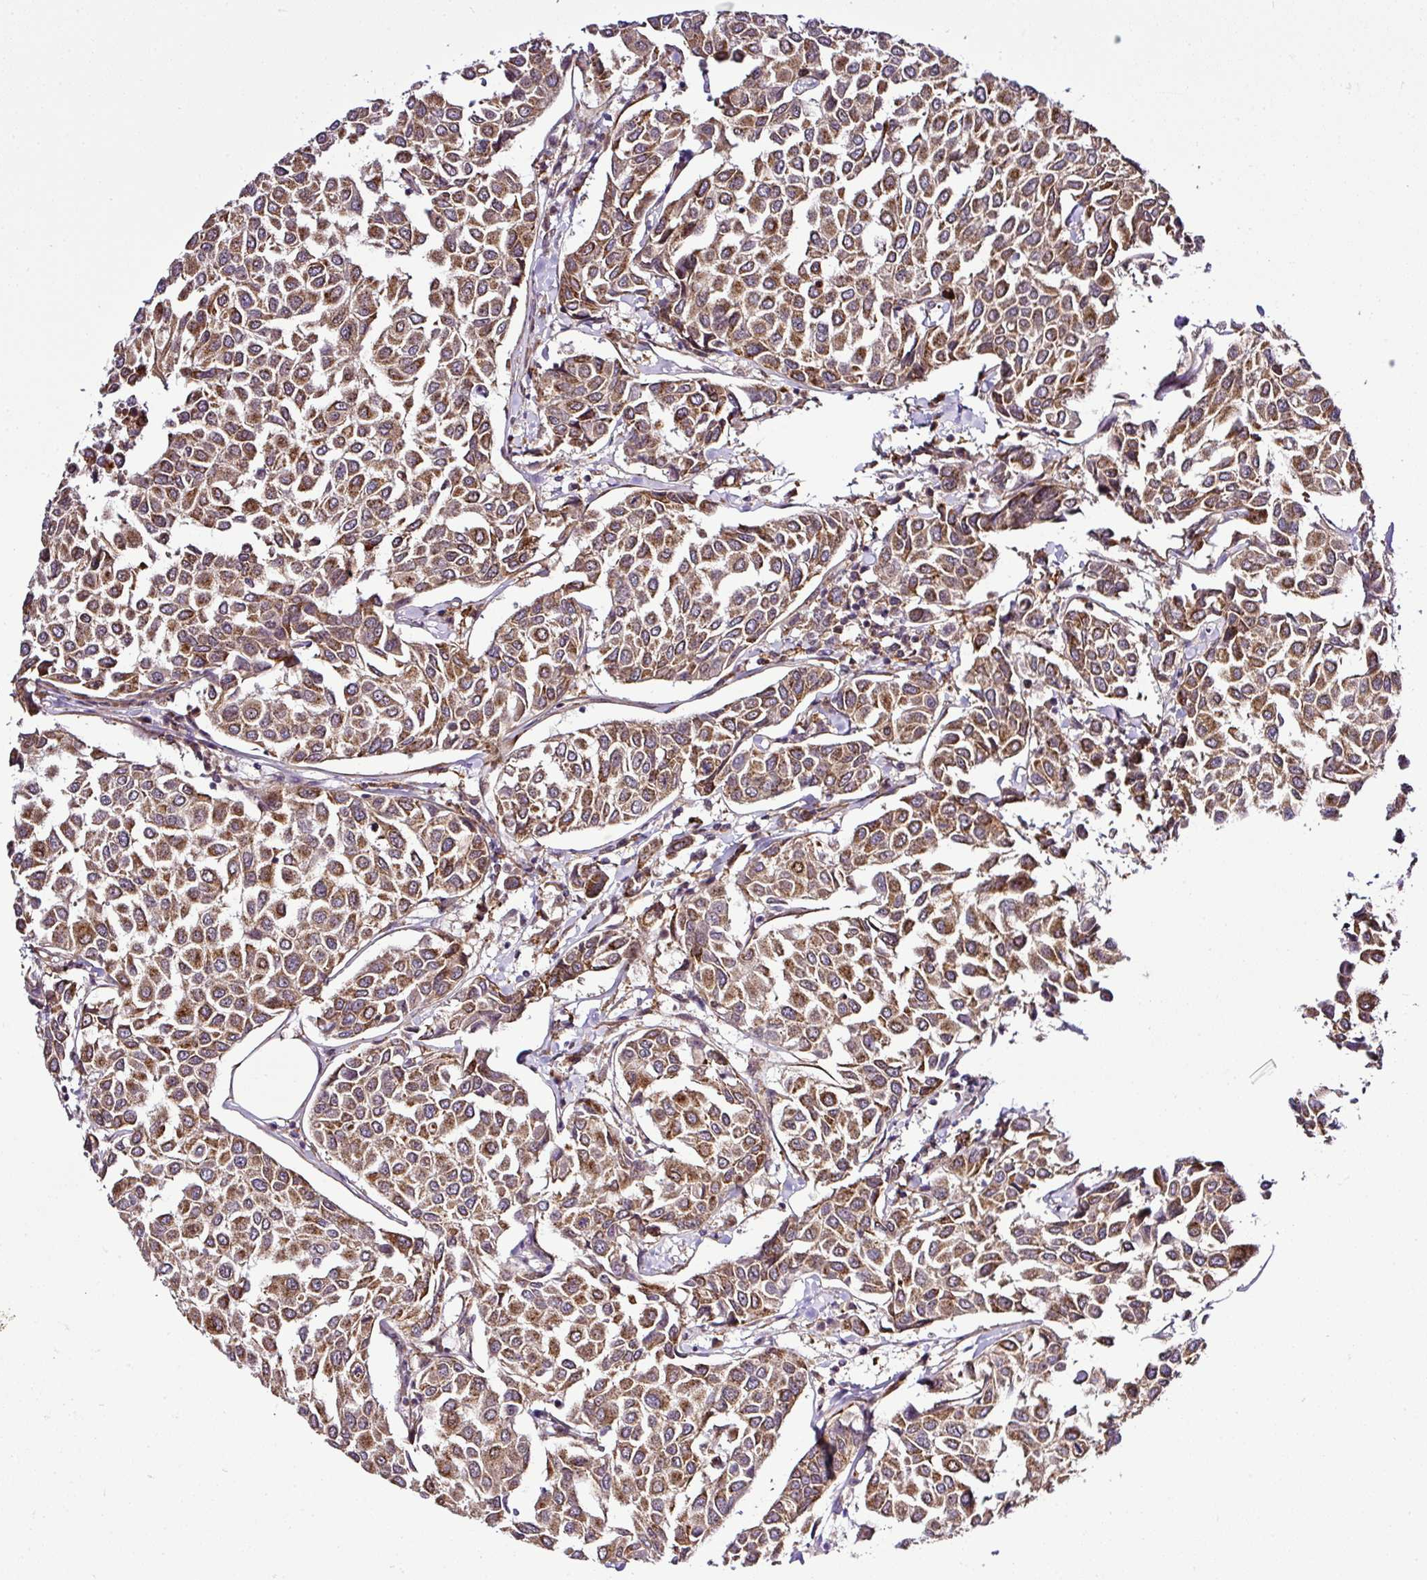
{"staining": {"intensity": "moderate", "quantity": ">75%", "location": "cytoplasmic/membranous"}, "tissue": "breast cancer", "cell_type": "Tumor cells", "image_type": "cancer", "snomed": [{"axis": "morphology", "description": "Duct carcinoma"}, {"axis": "topography", "description": "Breast"}], "caption": "High-magnification brightfield microscopy of intraductal carcinoma (breast) stained with DAB (brown) and counterstained with hematoxylin (blue). tumor cells exhibit moderate cytoplasmic/membranous expression is identified in about>75% of cells.", "gene": "FAM153A", "patient": {"sex": "female", "age": 55}}